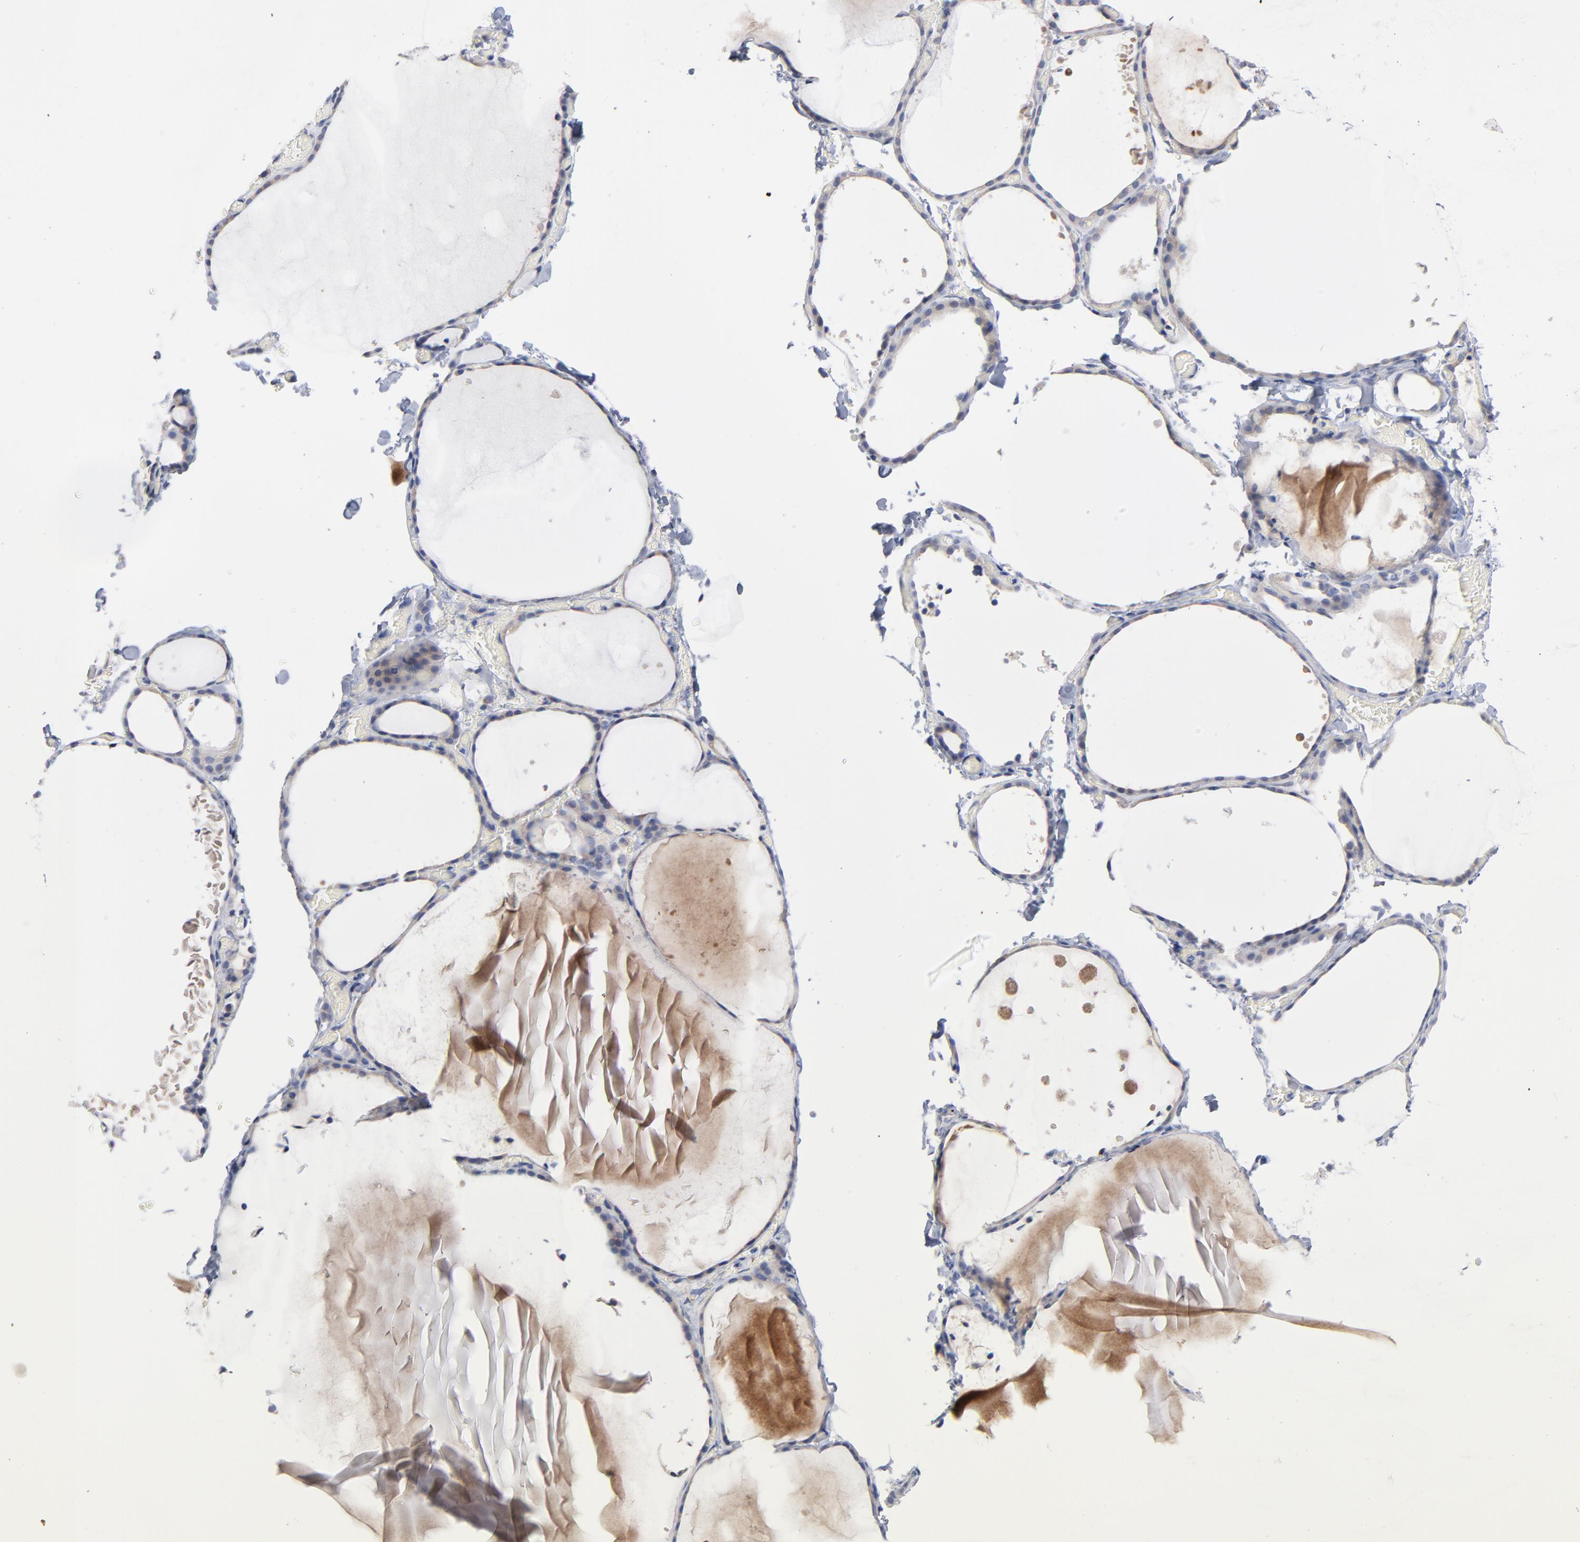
{"staining": {"intensity": "weak", "quantity": "<25%", "location": "cytoplasmic/membranous"}, "tissue": "thyroid gland", "cell_type": "Glandular cells", "image_type": "normal", "snomed": [{"axis": "morphology", "description": "Normal tissue, NOS"}, {"axis": "topography", "description": "Thyroid gland"}], "caption": "Immunohistochemistry (IHC) of benign thyroid gland demonstrates no positivity in glandular cells. (Brightfield microscopy of DAB (3,3'-diaminobenzidine) immunohistochemistry (IHC) at high magnification).", "gene": "CPE", "patient": {"sex": "female", "age": 22}}